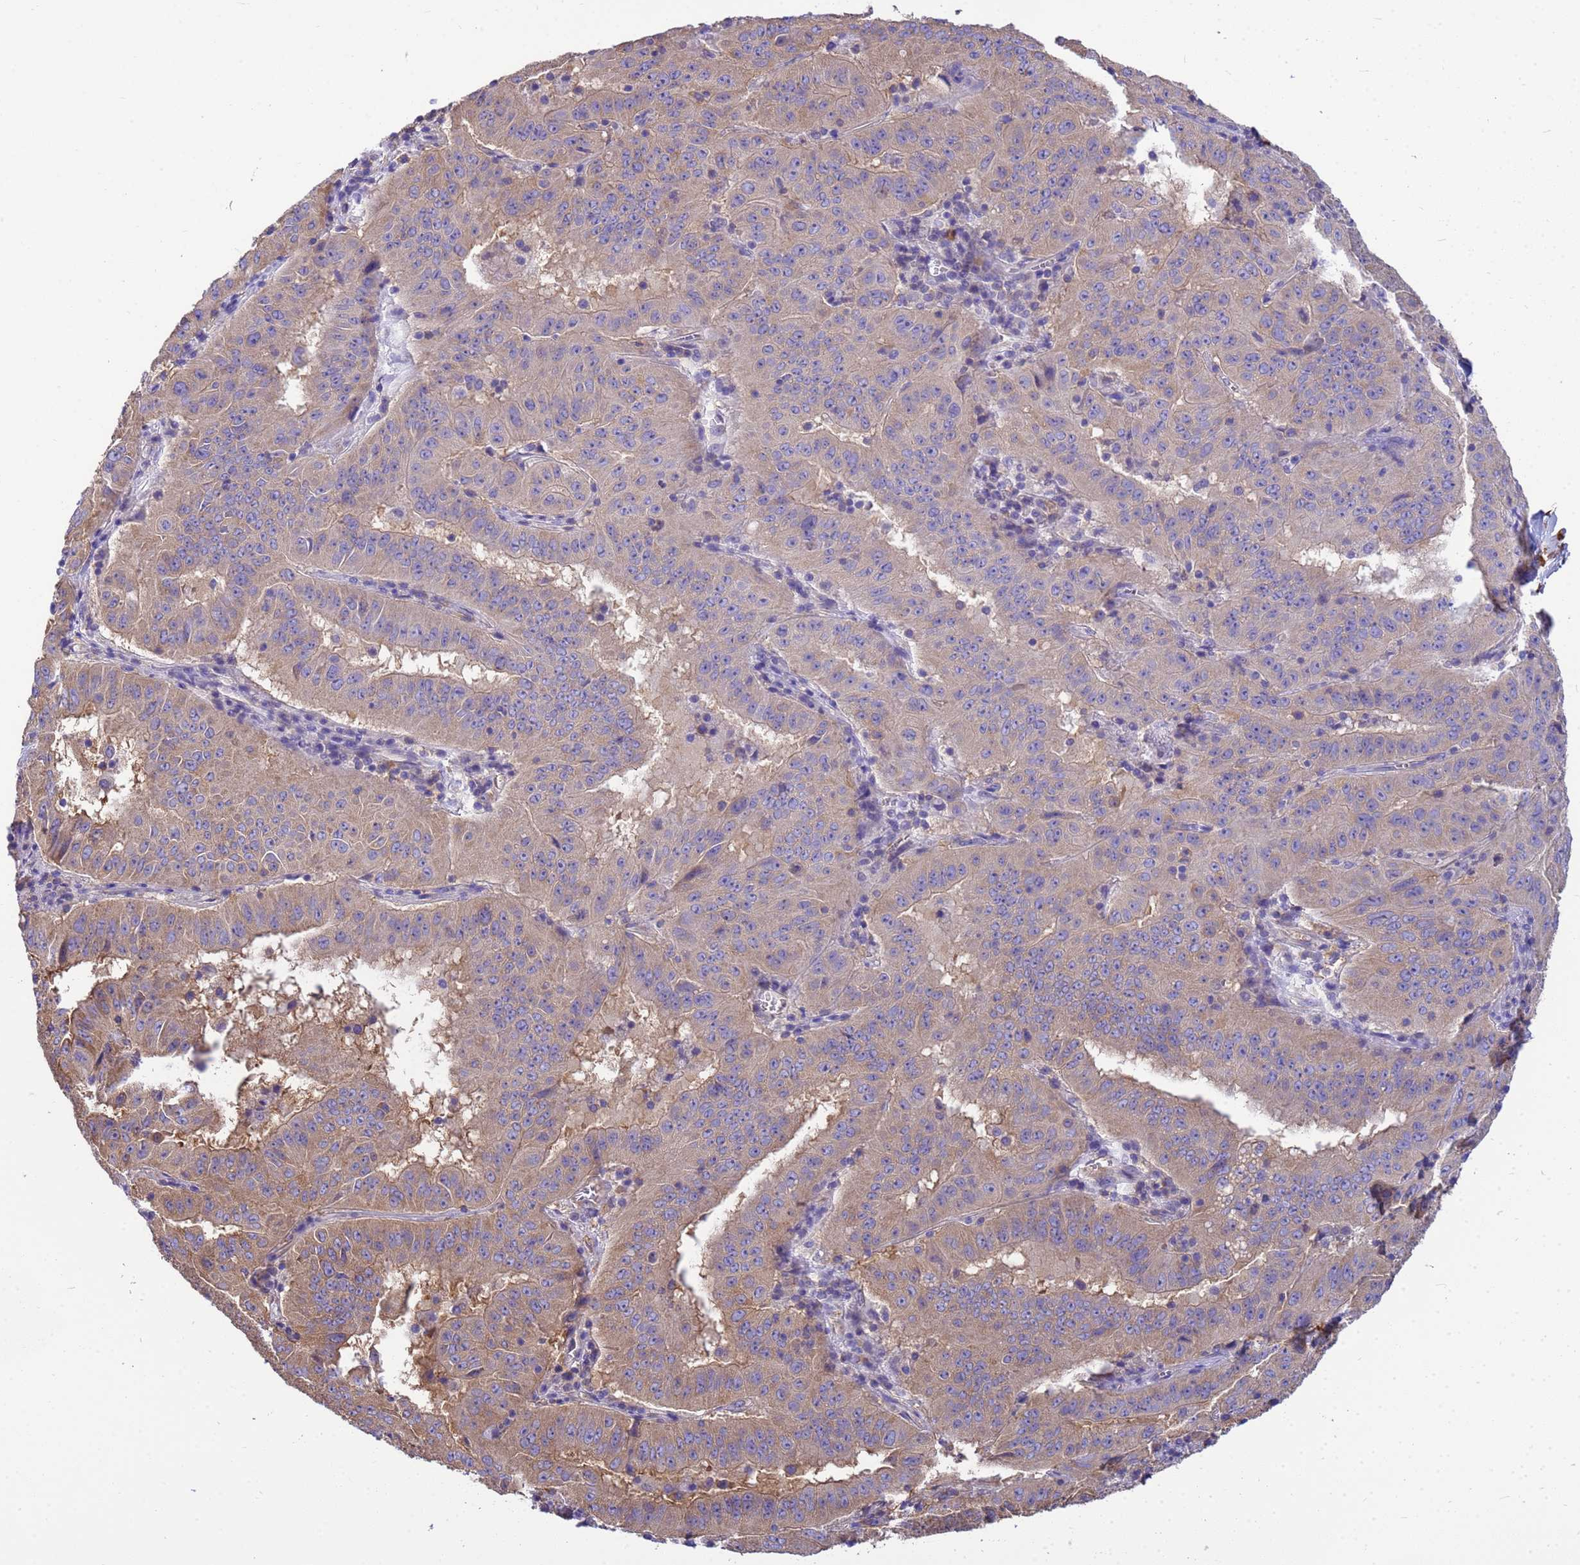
{"staining": {"intensity": "weak", "quantity": "25%-75%", "location": "cytoplasmic/membranous"}, "tissue": "pancreatic cancer", "cell_type": "Tumor cells", "image_type": "cancer", "snomed": [{"axis": "morphology", "description": "Adenocarcinoma, NOS"}, {"axis": "topography", "description": "Pancreas"}], "caption": "Protein staining demonstrates weak cytoplasmic/membranous expression in about 25%-75% of tumor cells in pancreatic cancer.", "gene": "TUBB1", "patient": {"sex": "male", "age": 63}}